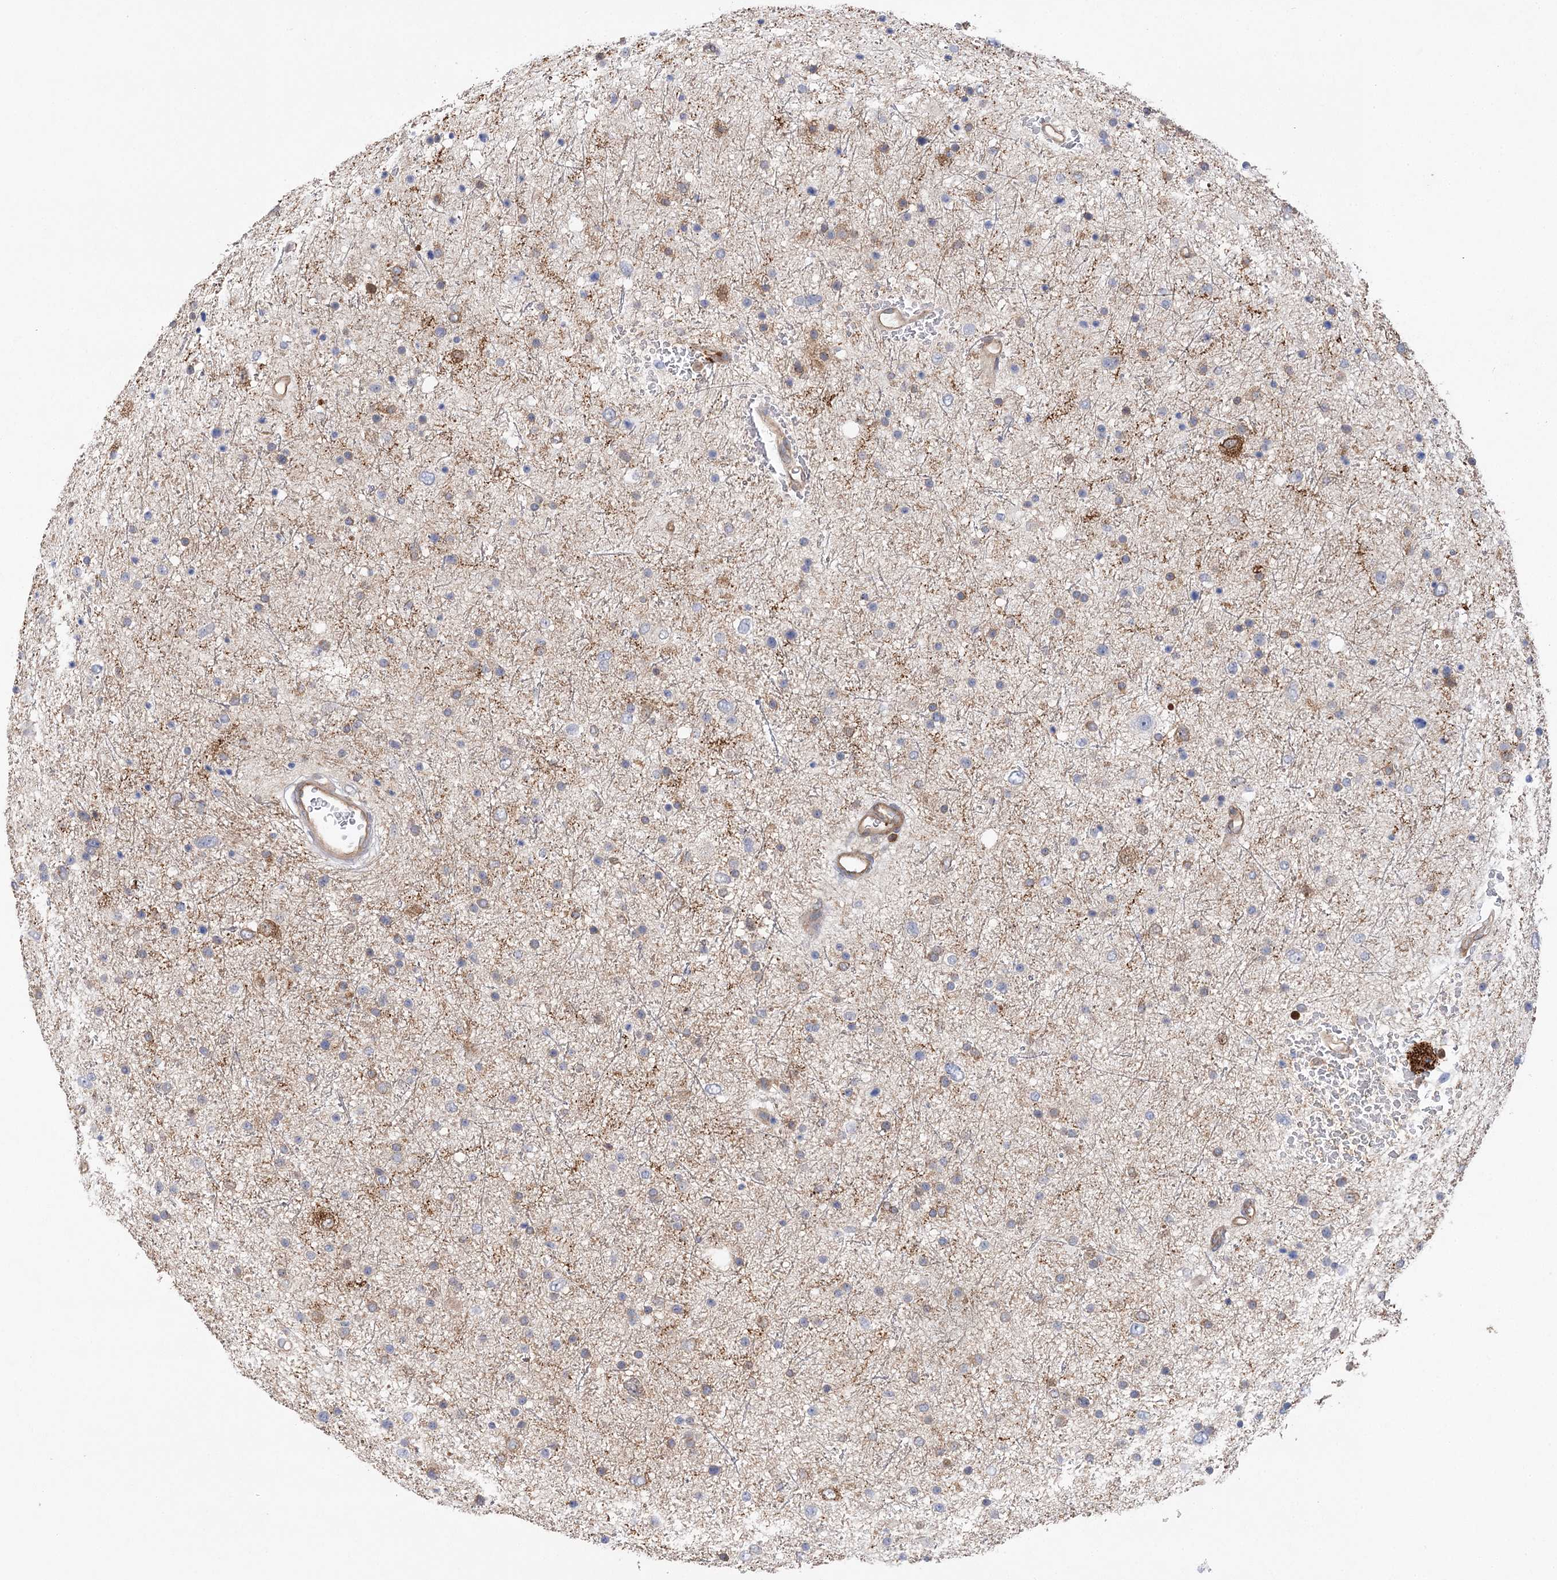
{"staining": {"intensity": "moderate", "quantity": "<25%", "location": "cytoplasmic/membranous"}, "tissue": "glioma", "cell_type": "Tumor cells", "image_type": "cancer", "snomed": [{"axis": "morphology", "description": "Glioma, malignant, Low grade"}, {"axis": "topography", "description": "Brain"}], "caption": "Immunohistochemistry (IHC) (DAB (3,3'-diaminobenzidine)) staining of low-grade glioma (malignant) exhibits moderate cytoplasmic/membranous protein positivity in about <25% of tumor cells.", "gene": "VPS37B", "patient": {"sex": "female", "age": 37}}